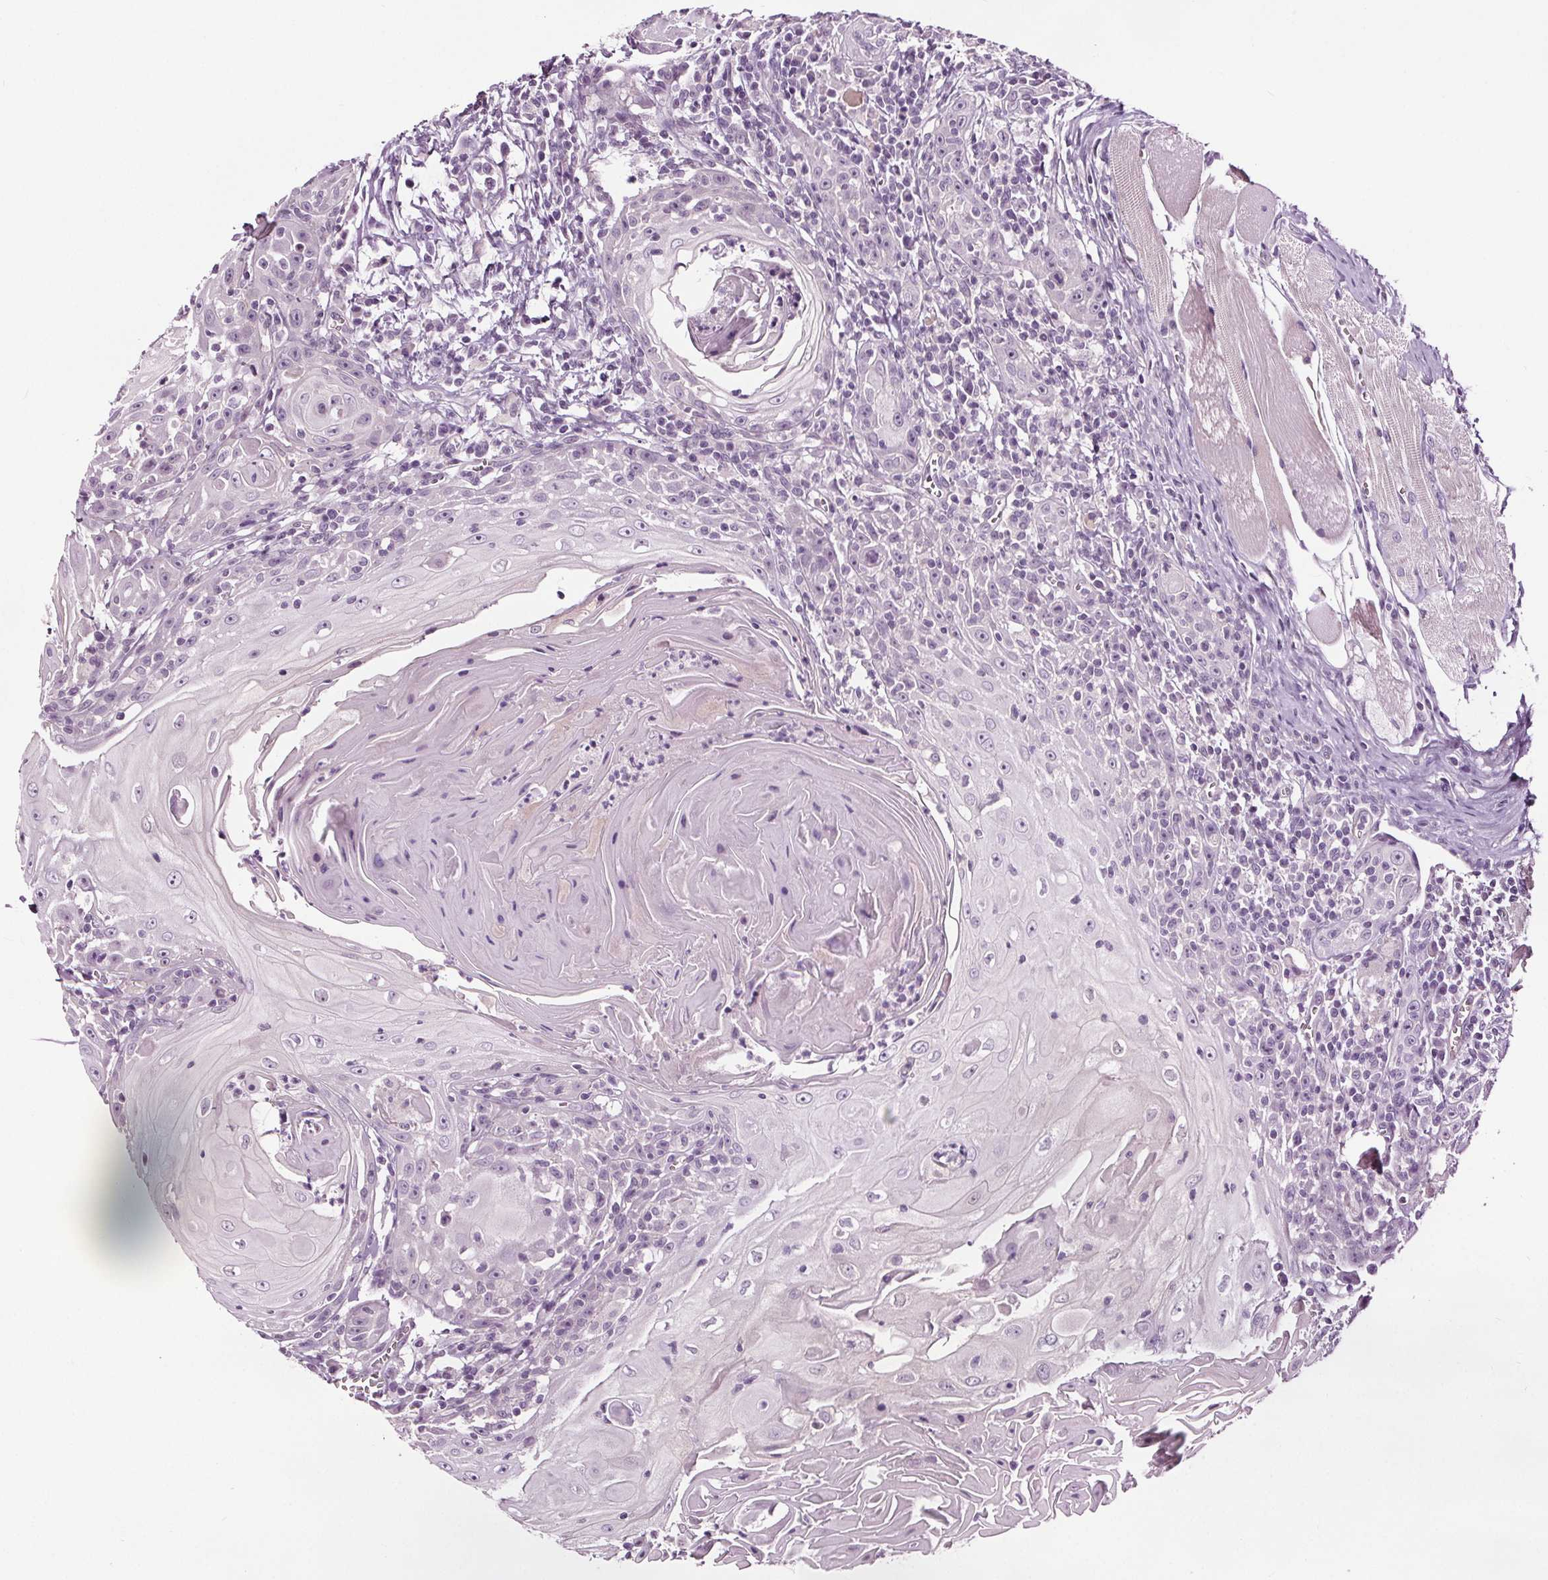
{"staining": {"intensity": "negative", "quantity": "none", "location": "none"}, "tissue": "head and neck cancer", "cell_type": "Tumor cells", "image_type": "cancer", "snomed": [{"axis": "morphology", "description": "Squamous cell carcinoma, NOS"}, {"axis": "topography", "description": "Head-Neck"}], "caption": "Micrograph shows no protein expression in tumor cells of head and neck cancer (squamous cell carcinoma) tissue.", "gene": "RASA1", "patient": {"sex": "male", "age": 52}}